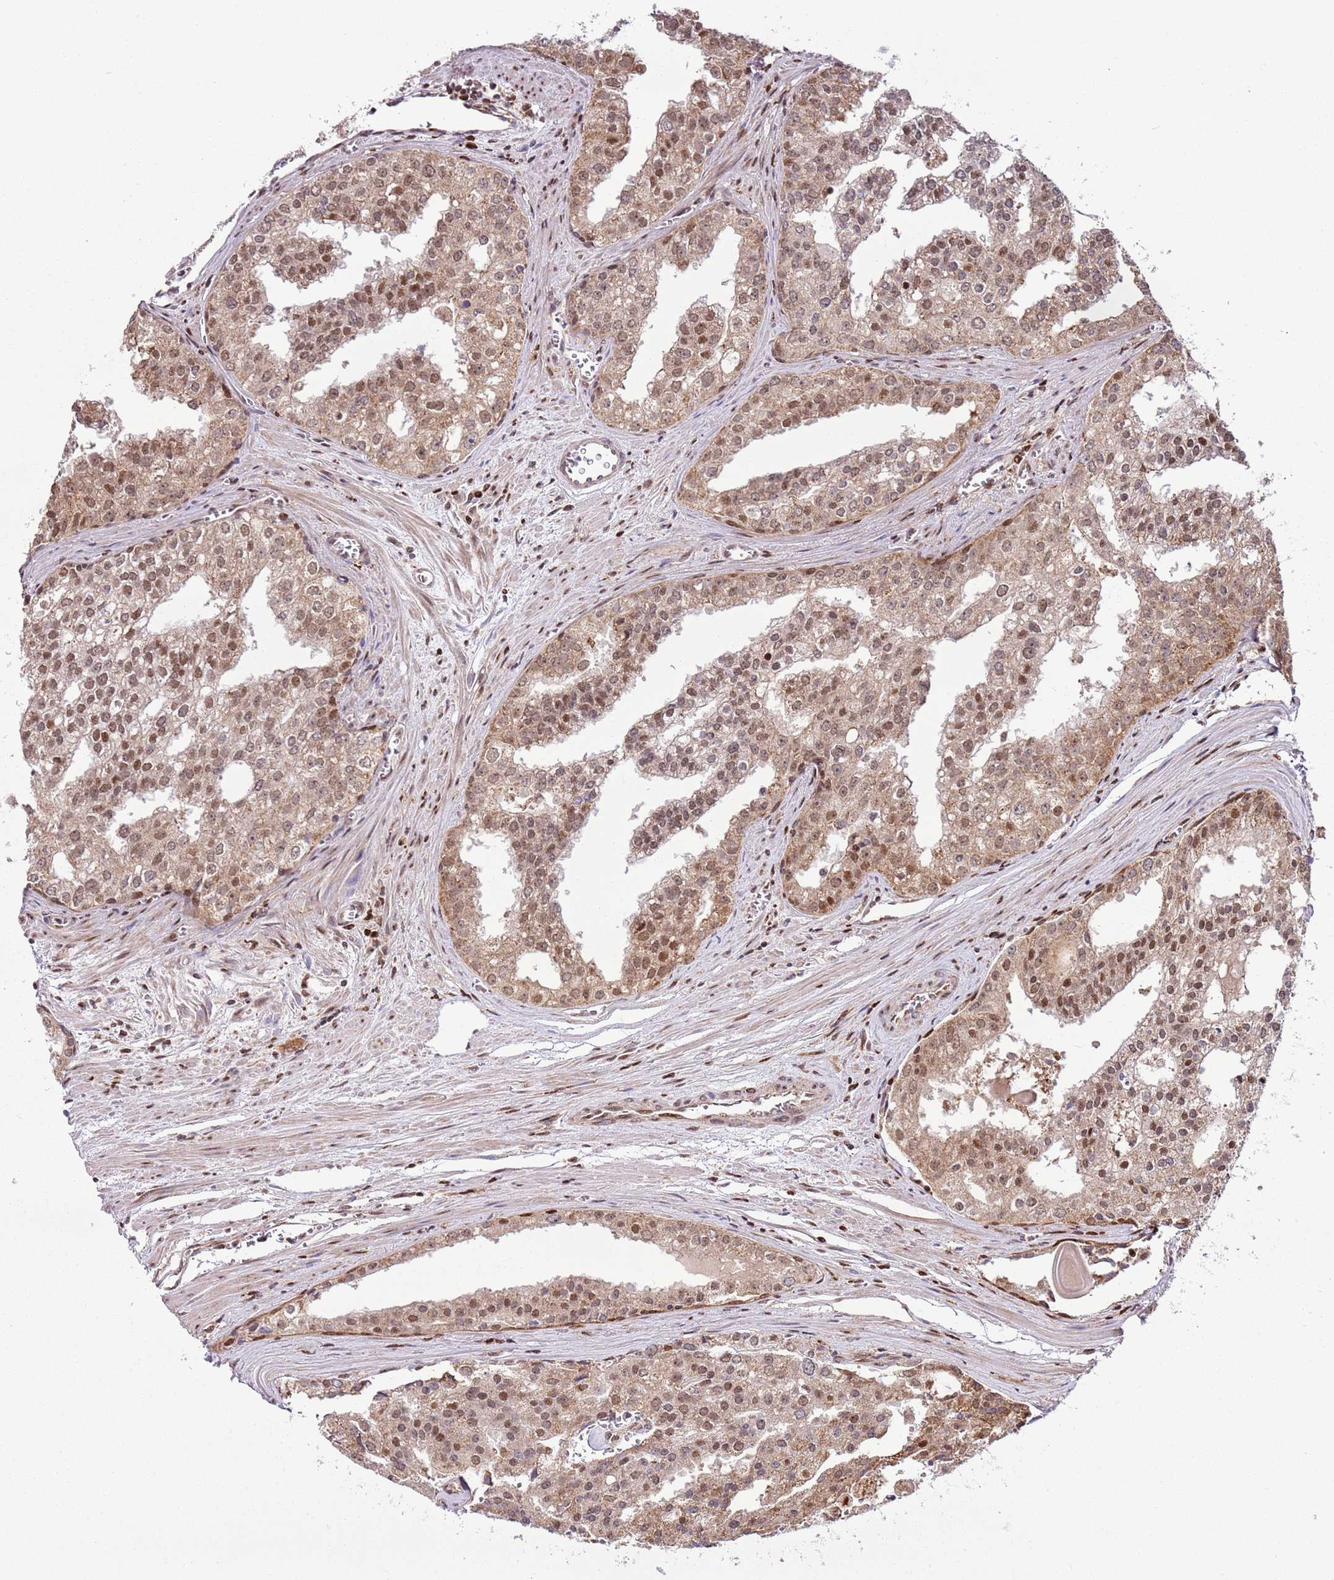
{"staining": {"intensity": "moderate", "quantity": ">75%", "location": "cytoplasmic/membranous,nuclear"}, "tissue": "prostate cancer", "cell_type": "Tumor cells", "image_type": "cancer", "snomed": [{"axis": "morphology", "description": "Adenocarcinoma, High grade"}, {"axis": "topography", "description": "Prostate"}], "caption": "Immunohistochemical staining of prostate high-grade adenocarcinoma exhibits medium levels of moderate cytoplasmic/membranous and nuclear protein staining in about >75% of tumor cells. (brown staining indicates protein expression, while blue staining denotes nuclei).", "gene": "PCTP", "patient": {"sex": "male", "age": 68}}